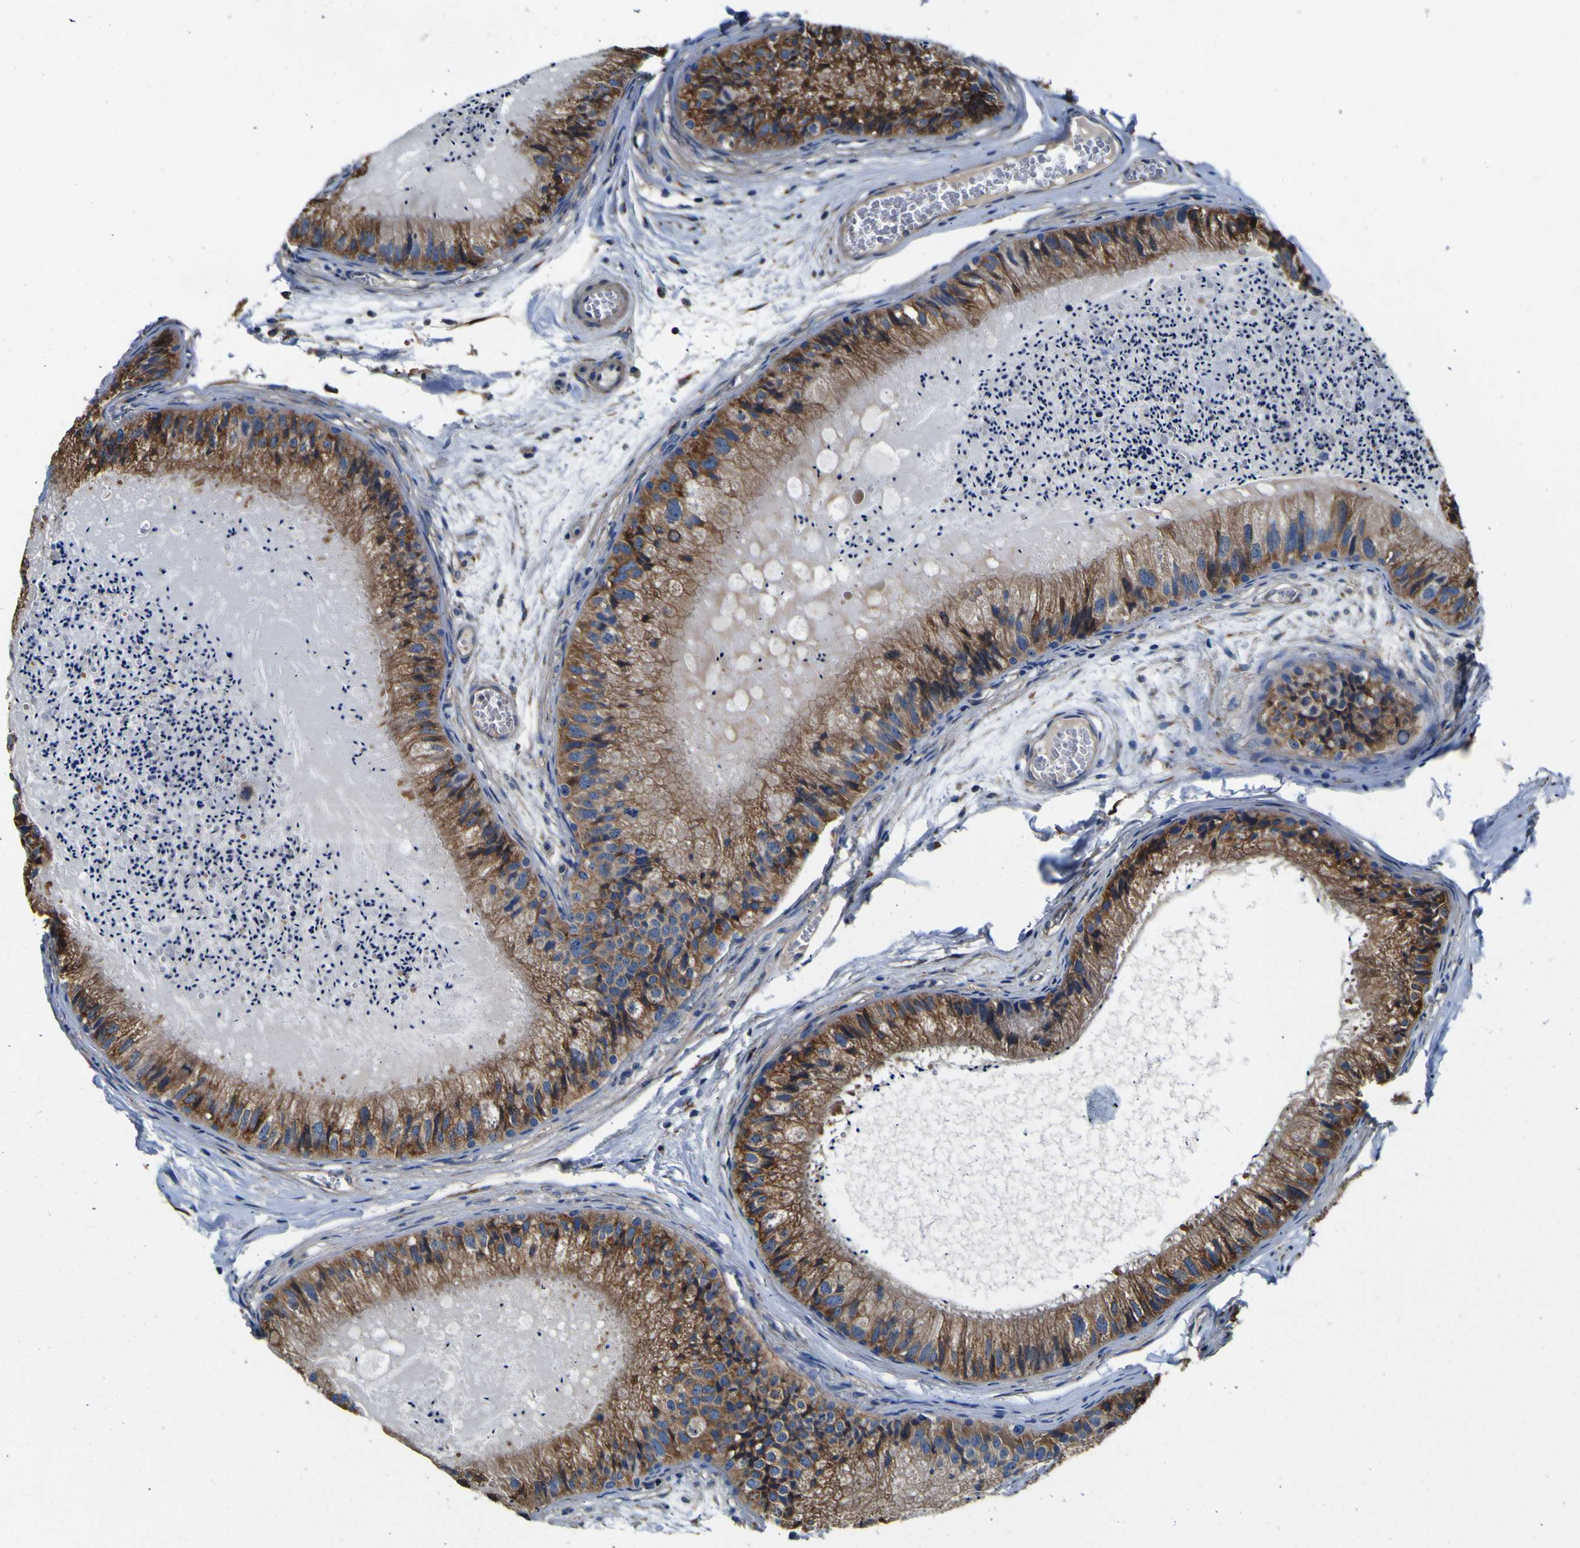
{"staining": {"intensity": "strong", "quantity": ">75%", "location": "cytoplasmic/membranous"}, "tissue": "epididymis", "cell_type": "Glandular cells", "image_type": "normal", "snomed": [{"axis": "morphology", "description": "Normal tissue, NOS"}, {"axis": "topography", "description": "Epididymis"}], "caption": "The micrograph exhibits immunohistochemical staining of unremarkable epididymis. There is strong cytoplasmic/membranous expression is present in approximately >75% of glandular cells. Using DAB (brown) and hematoxylin (blue) stains, captured at high magnification using brightfield microscopy.", "gene": "INPP5A", "patient": {"sex": "male", "age": 31}}